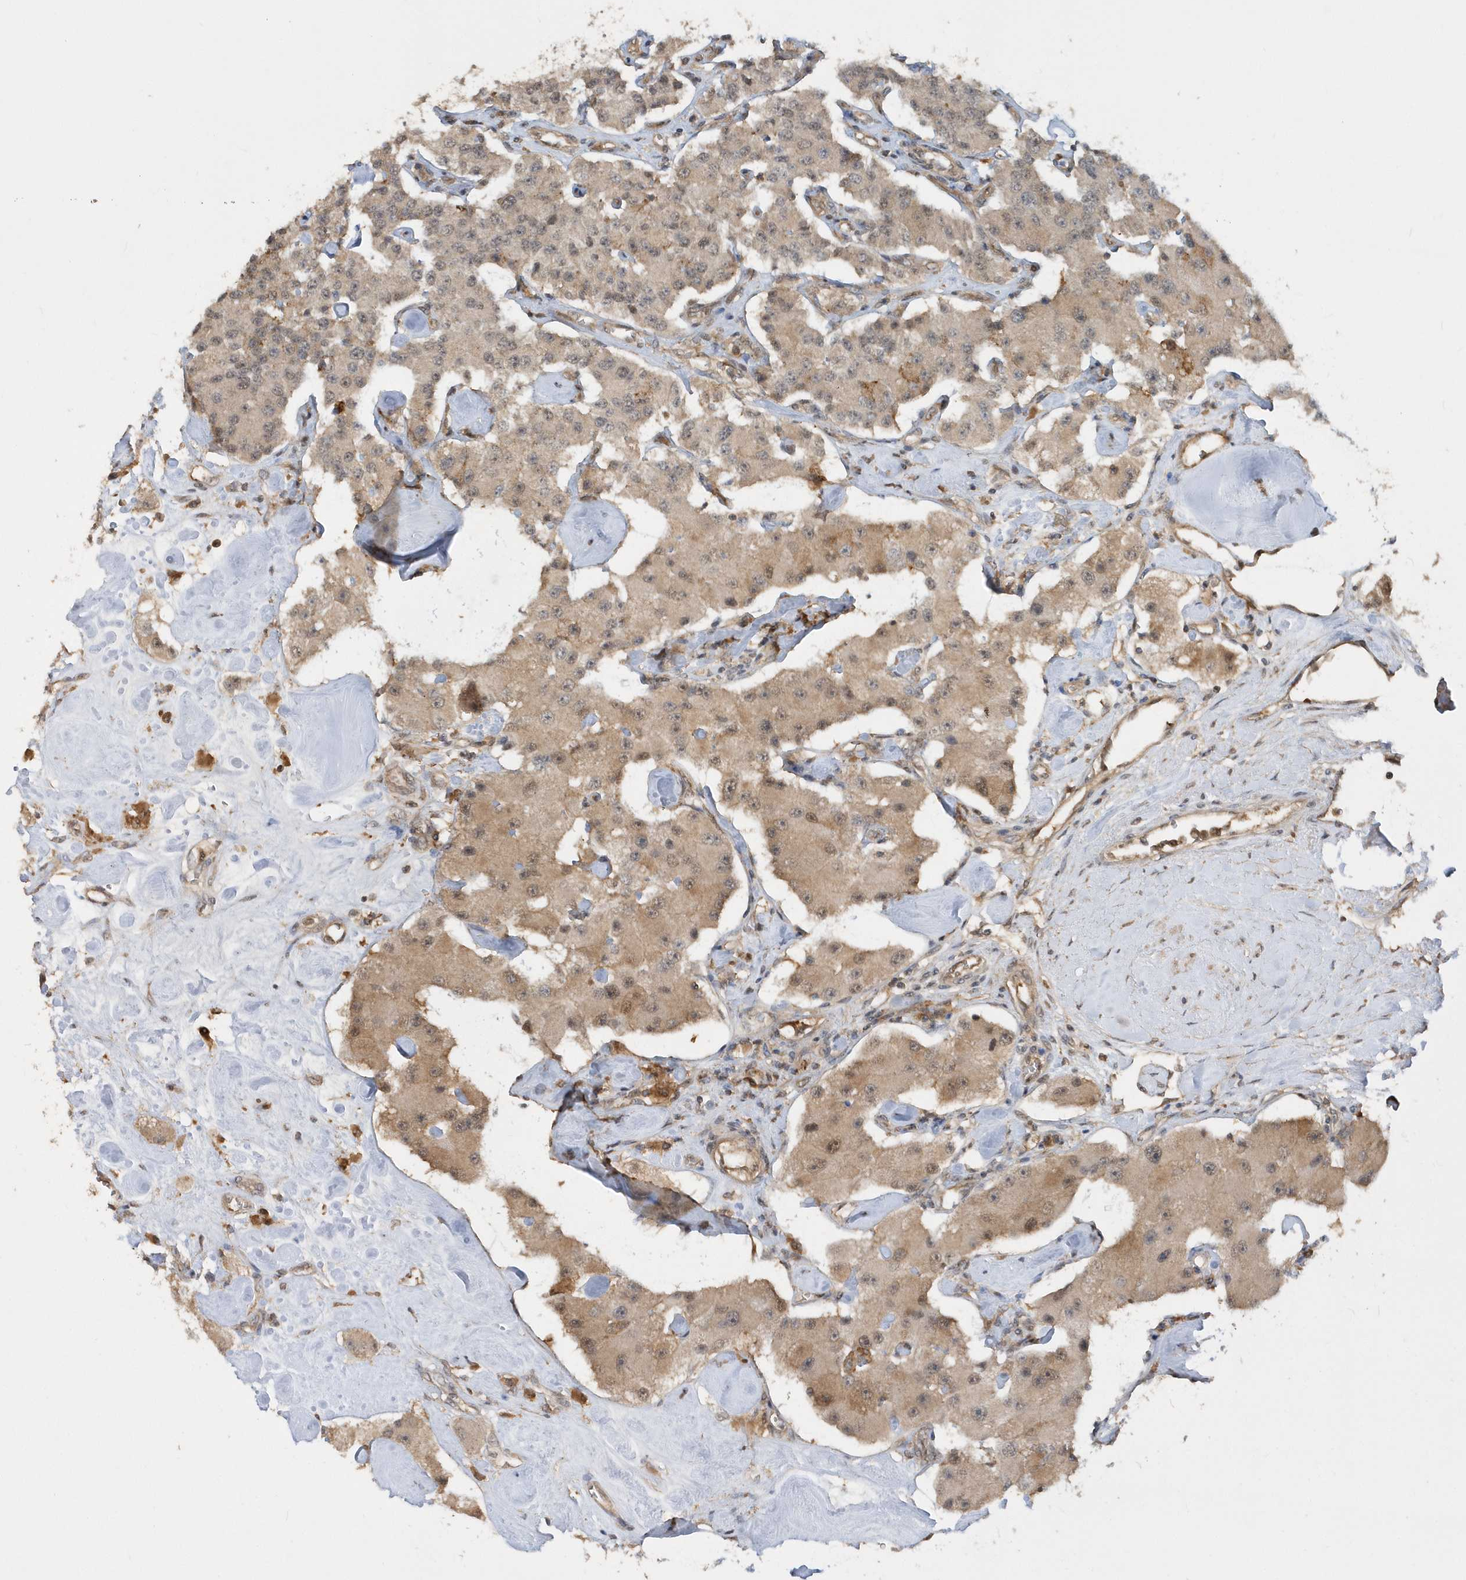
{"staining": {"intensity": "weak", "quantity": "25%-75%", "location": "cytoplasmic/membranous,nuclear"}, "tissue": "carcinoid", "cell_type": "Tumor cells", "image_type": "cancer", "snomed": [{"axis": "morphology", "description": "Carcinoid, malignant, NOS"}, {"axis": "topography", "description": "Pancreas"}], "caption": "Protein positivity by immunohistochemistry shows weak cytoplasmic/membranous and nuclear expression in about 25%-75% of tumor cells in carcinoid (malignant).", "gene": "RPE", "patient": {"sex": "male", "age": 41}}